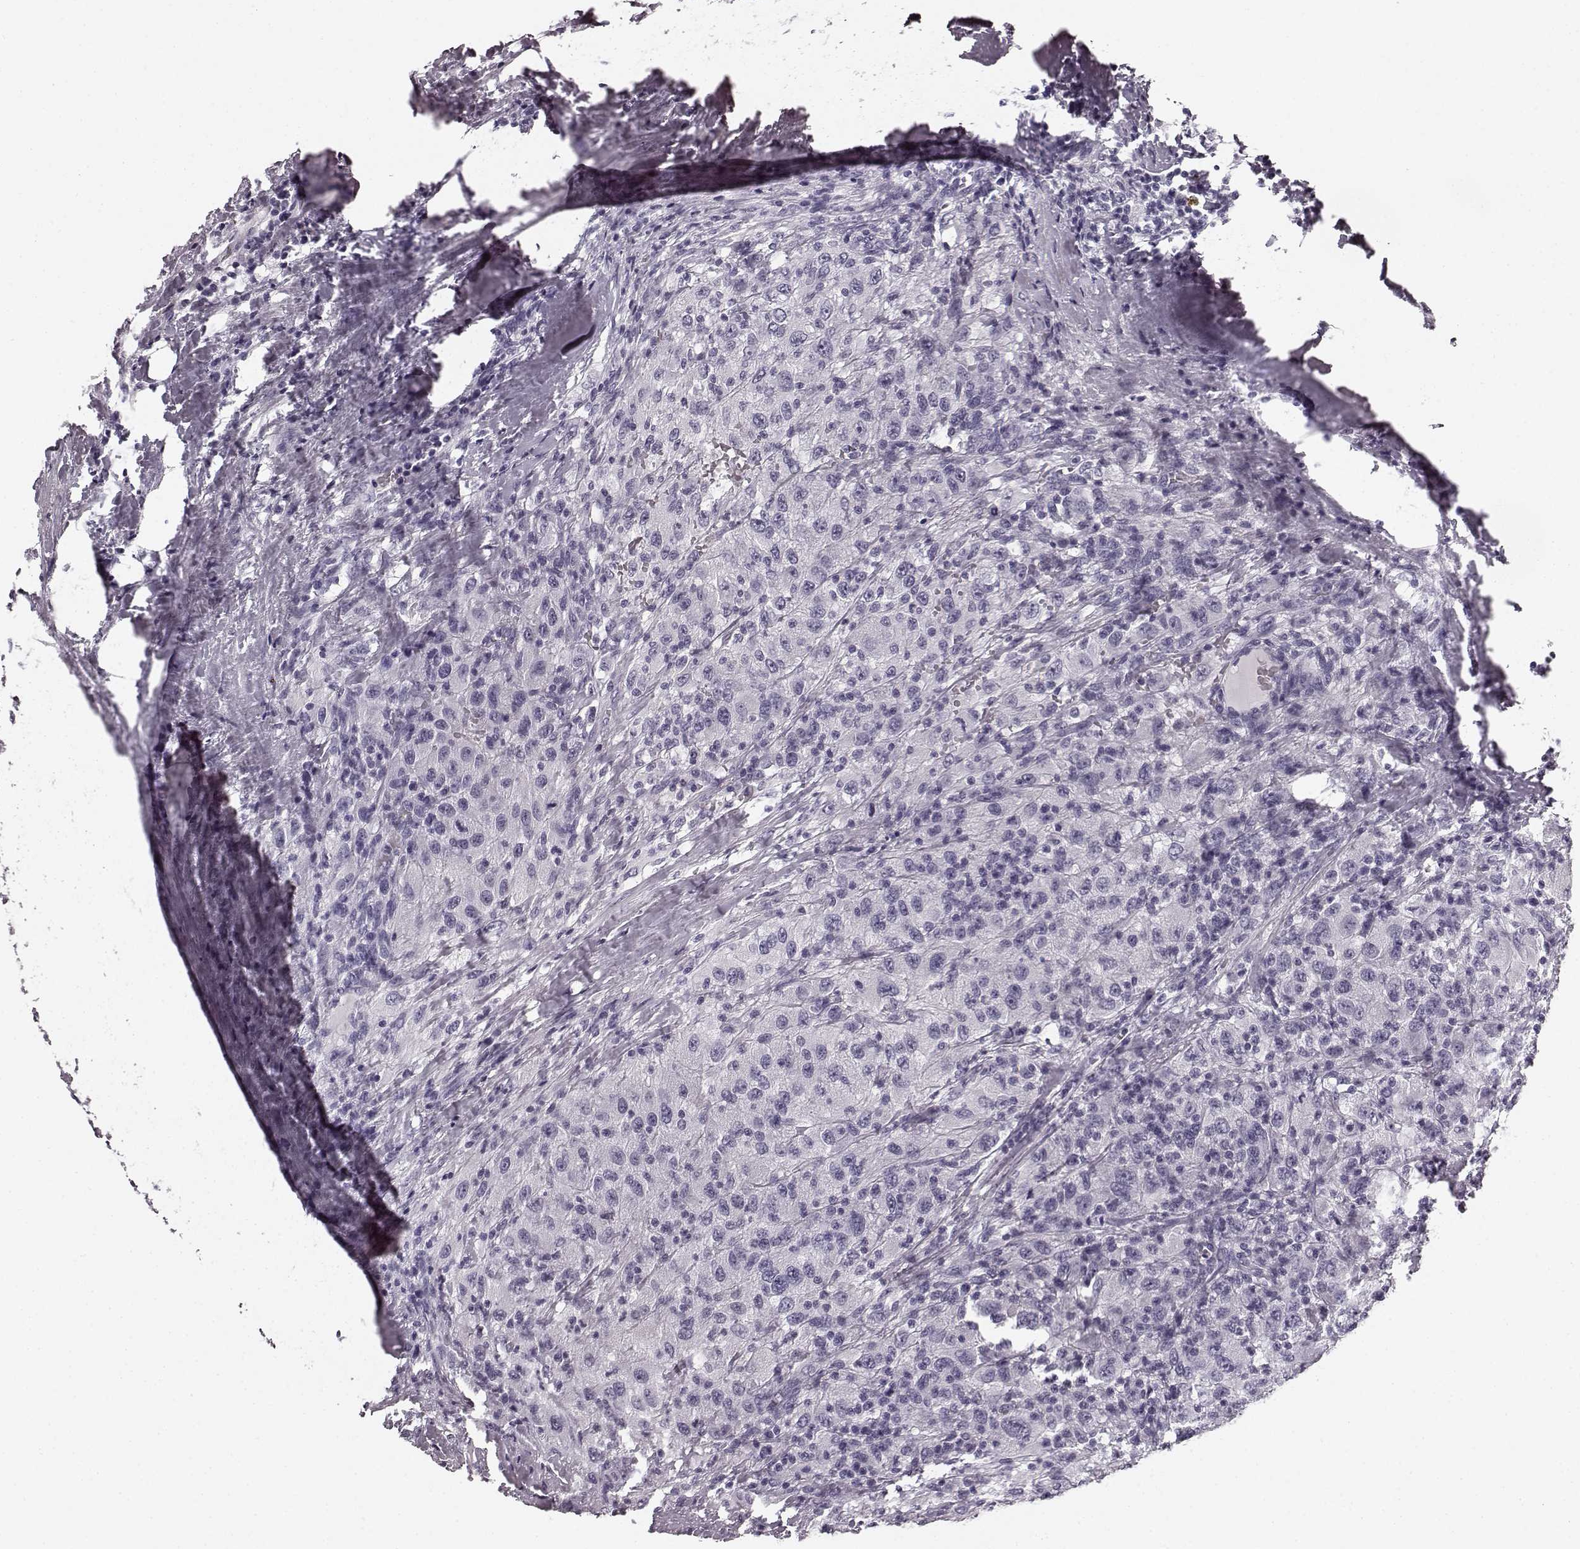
{"staining": {"intensity": "negative", "quantity": "none", "location": "none"}, "tissue": "renal cancer", "cell_type": "Tumor cells", "image_type": "cancer", "snomed": [{"axis": "morphology", "description": "Adenocarcinoma, NOS"}, {"axis": "topography", "description": "Kidney"}], "caption": "IHC histopathology image of renal cancer (adenocarcinoma) stained for a protein (brown), which displays no expression in tumor cells.", "gene": "TMPRSS15", "patient": {"sex": "female", "age": 67}}